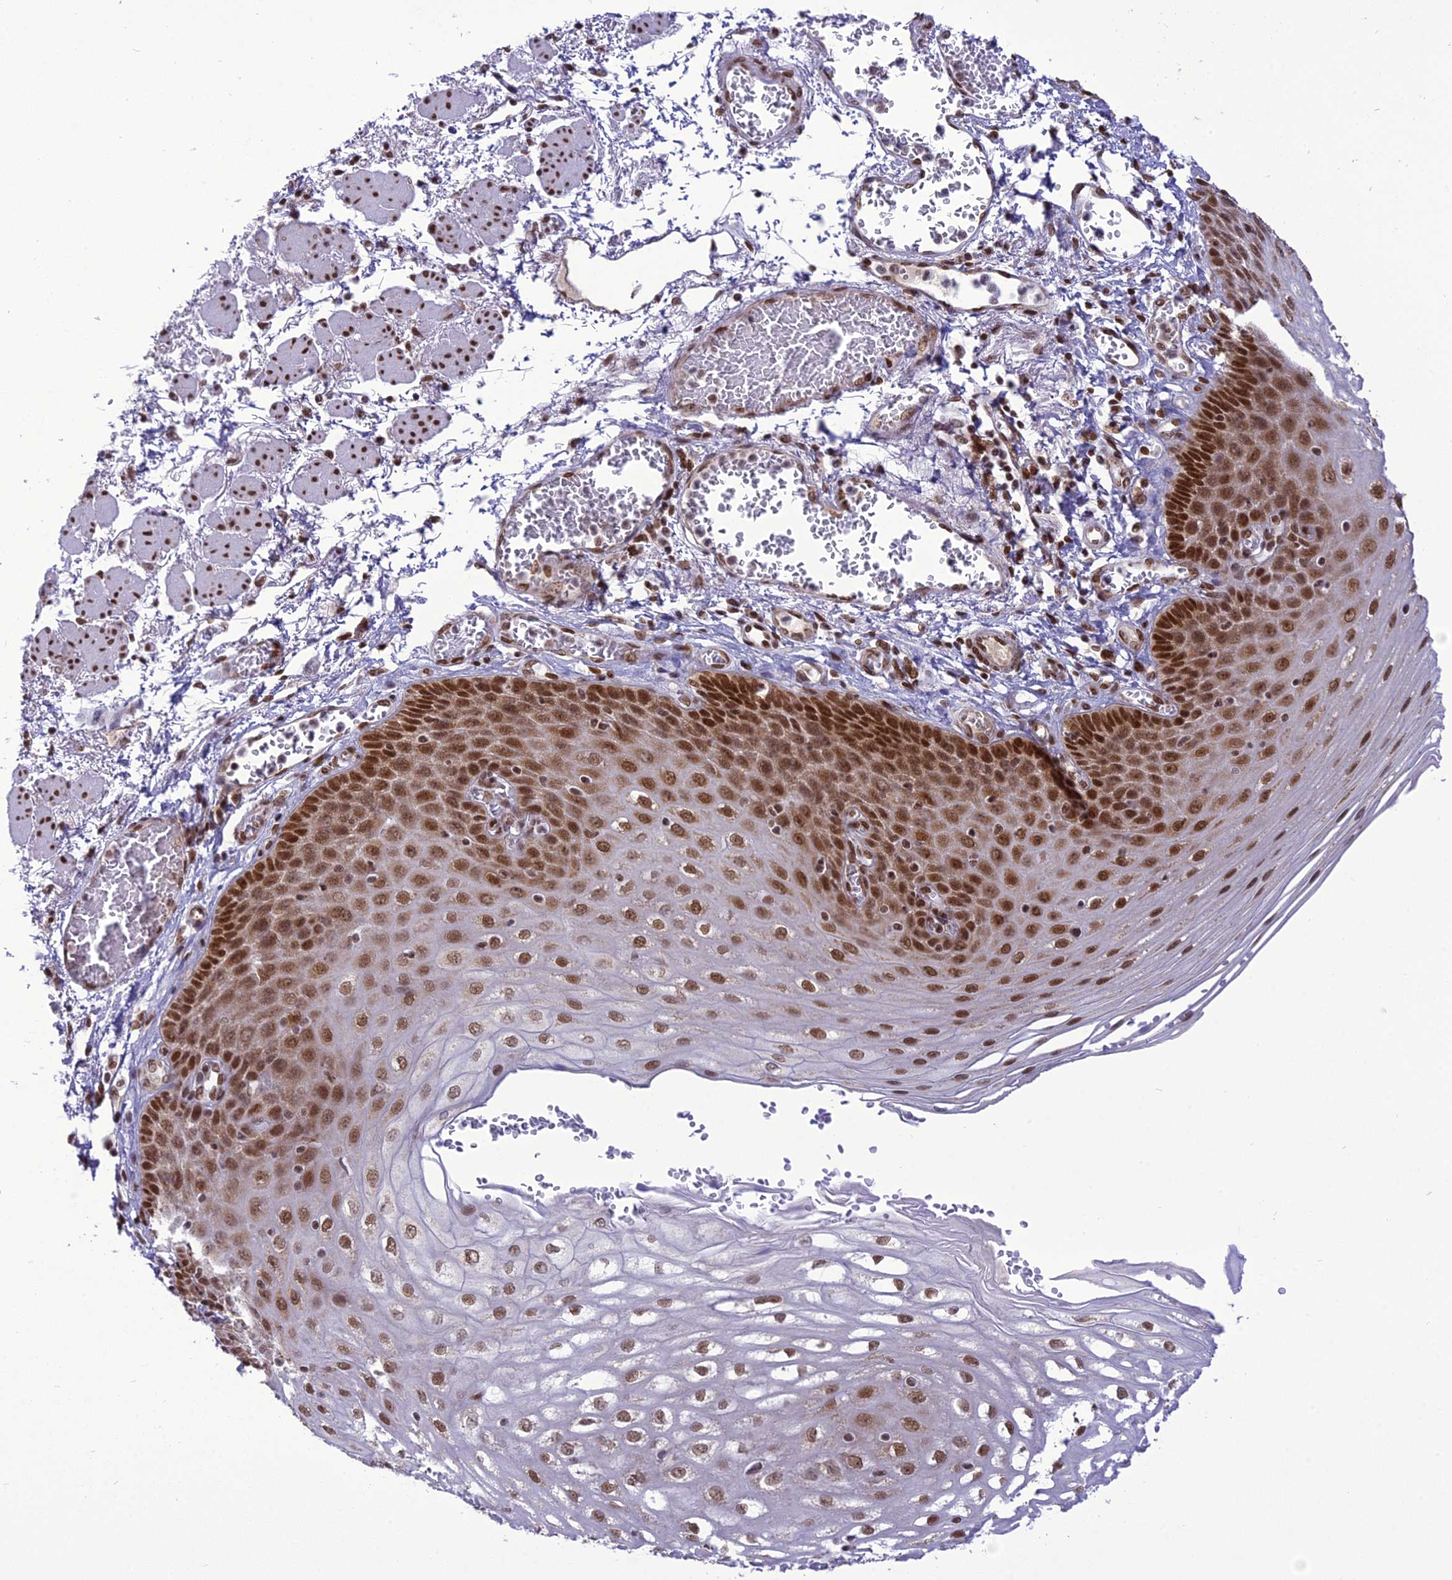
{"staining": {"intensity": "strong", "quantity": ">75%", "location": "cytoplasmic/membranous,nuclear"}, "tissue": "esophagus", "cell_type": "Squamous epithelial cells", "image_type": "normal", "snomed": [{"axis": "morphology", "description": "Normal tissue, NOS"}, {"axis": "topography", "description": "Esophagus"}], "caption": "This histopathology image reveals immunohistochemistry (IHC) staining of unremarkable human esophagus, with high strong cytoplasmic/membranous,nuclear staining in about >75% of squamous epithelial cells.", "gene": "DDX1", "patient": {"sex": "male", "age": 81}}